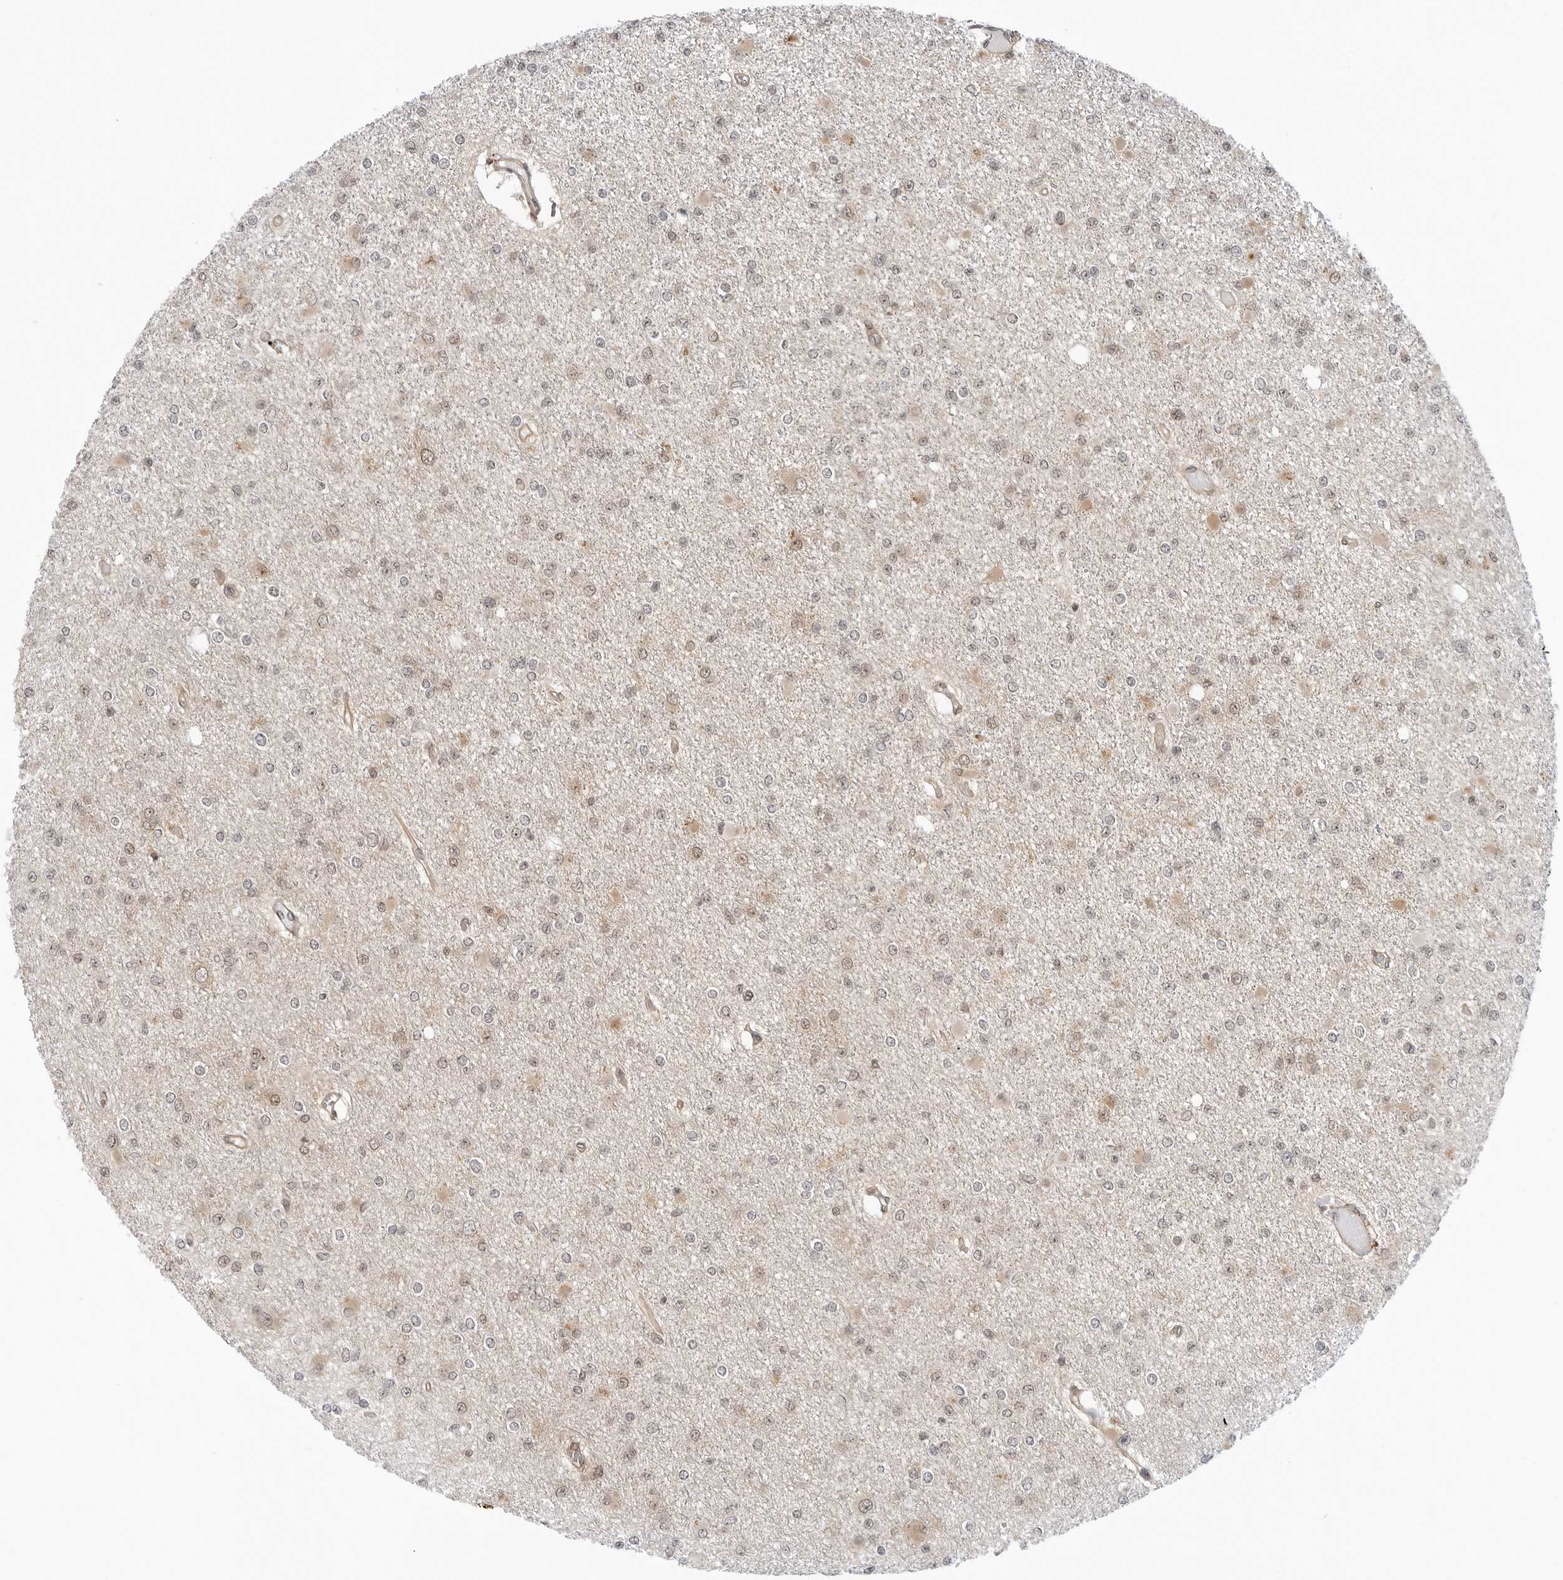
{"staining": {"intensity": "weak", "quantity": "<25%", "location": "nuclear"}, "tissue": "glioma", "cell_type": "Tumor cells", "image_type": "cancer", "snomed": [{"axis": "morphology", "description": "Glioma, malignant, Low grade"}, {"axis": "topography", "description": "Brain"}], "caption": "This micrograph is of malignant glioma (low-grade) stained with IHC to label a protein in brown with the nuclei are counter-stained blue. There is no positivity in tumor cells.", "gene": "MAP2K5", "patient": {"sex": "female", "age": 22}}